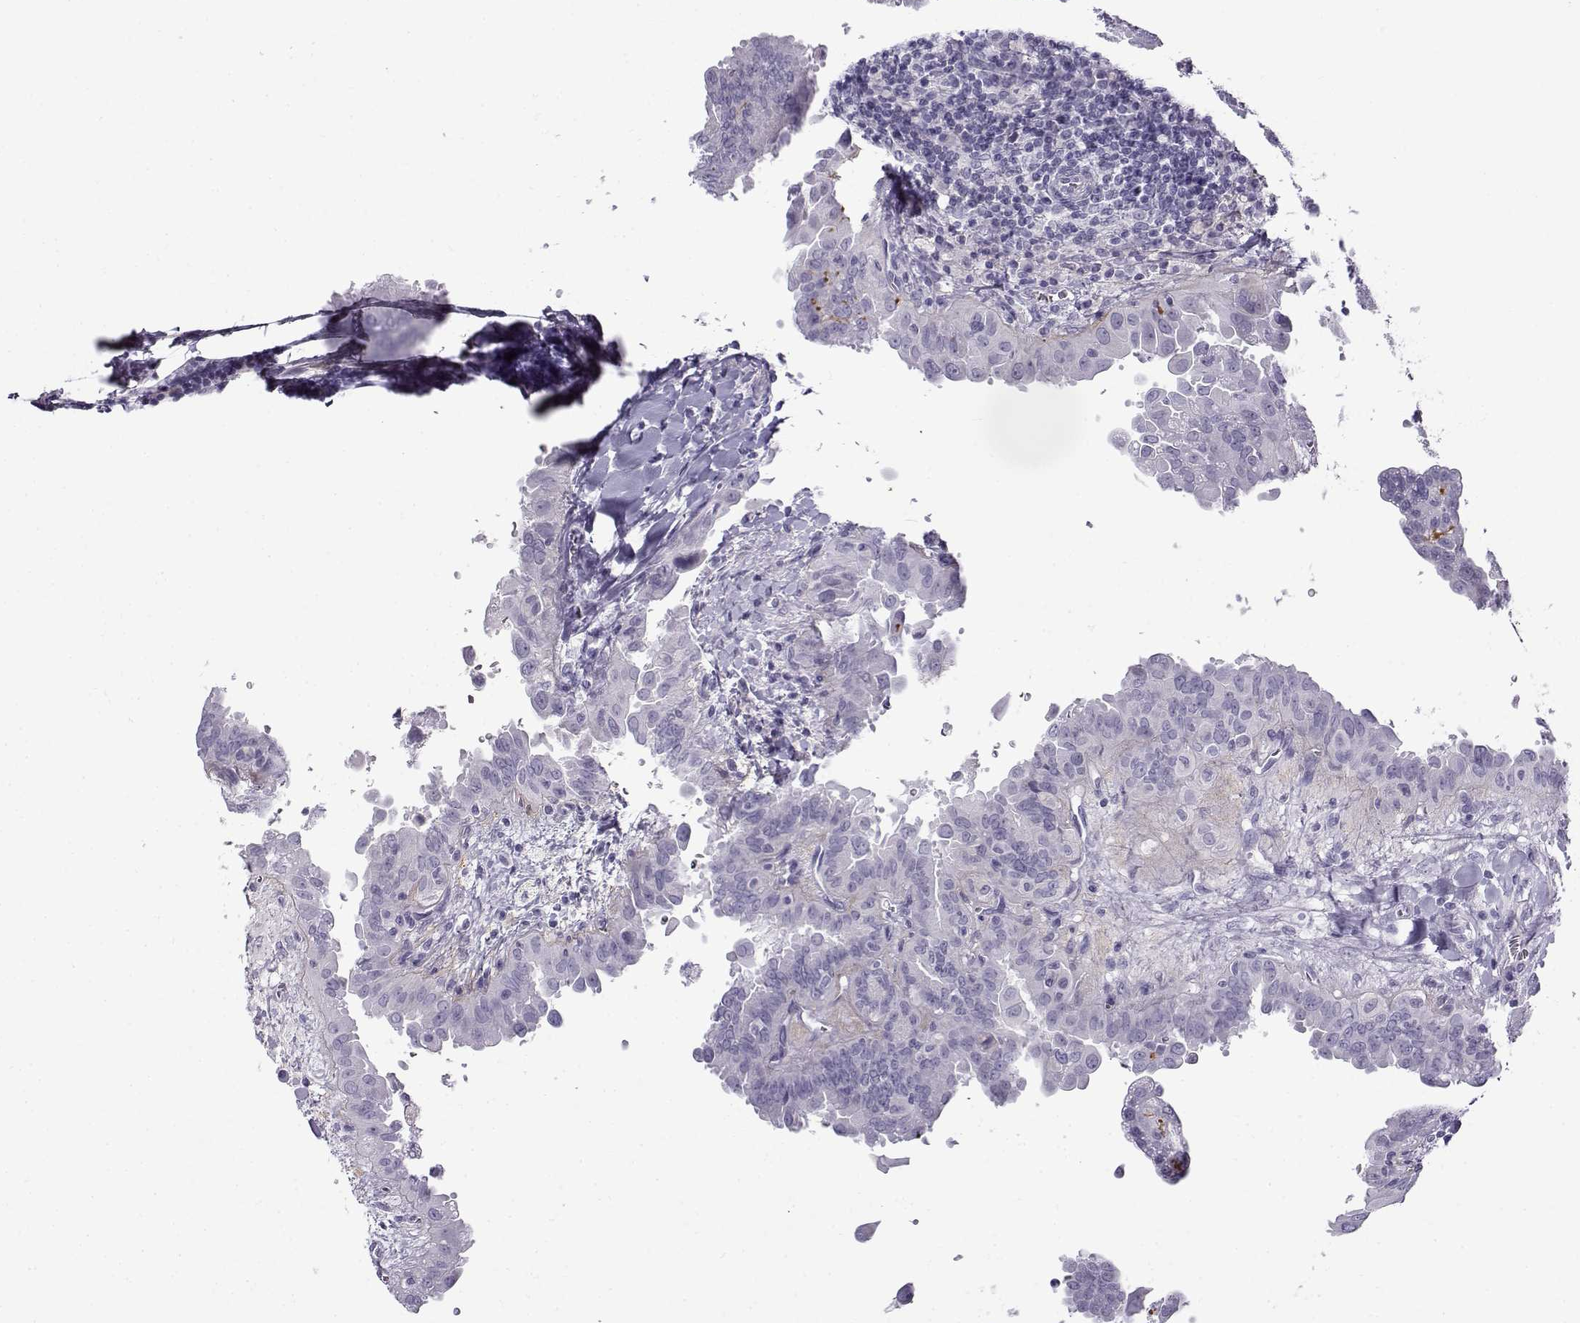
{"staining": {"intensity": "negative", "quantity": "none", "location": "none"}, "tissue": "thyroid cancer", "cell_type": "Tumor cells", "image_type": "cancer", "snomed": [{"axis": "morphology", "description": "Papillary adenocarcinoma, NOS"}, {"axis": "topography", "description": "Thyroid gland"}], "caption": "A high-resolution photomicrograph shows IHC staining of thyroid cancer, which exhibits no significant expression in tumor cells.", "gene": "GTSF1L", "patient": {"sex": "female", "age": 37}}